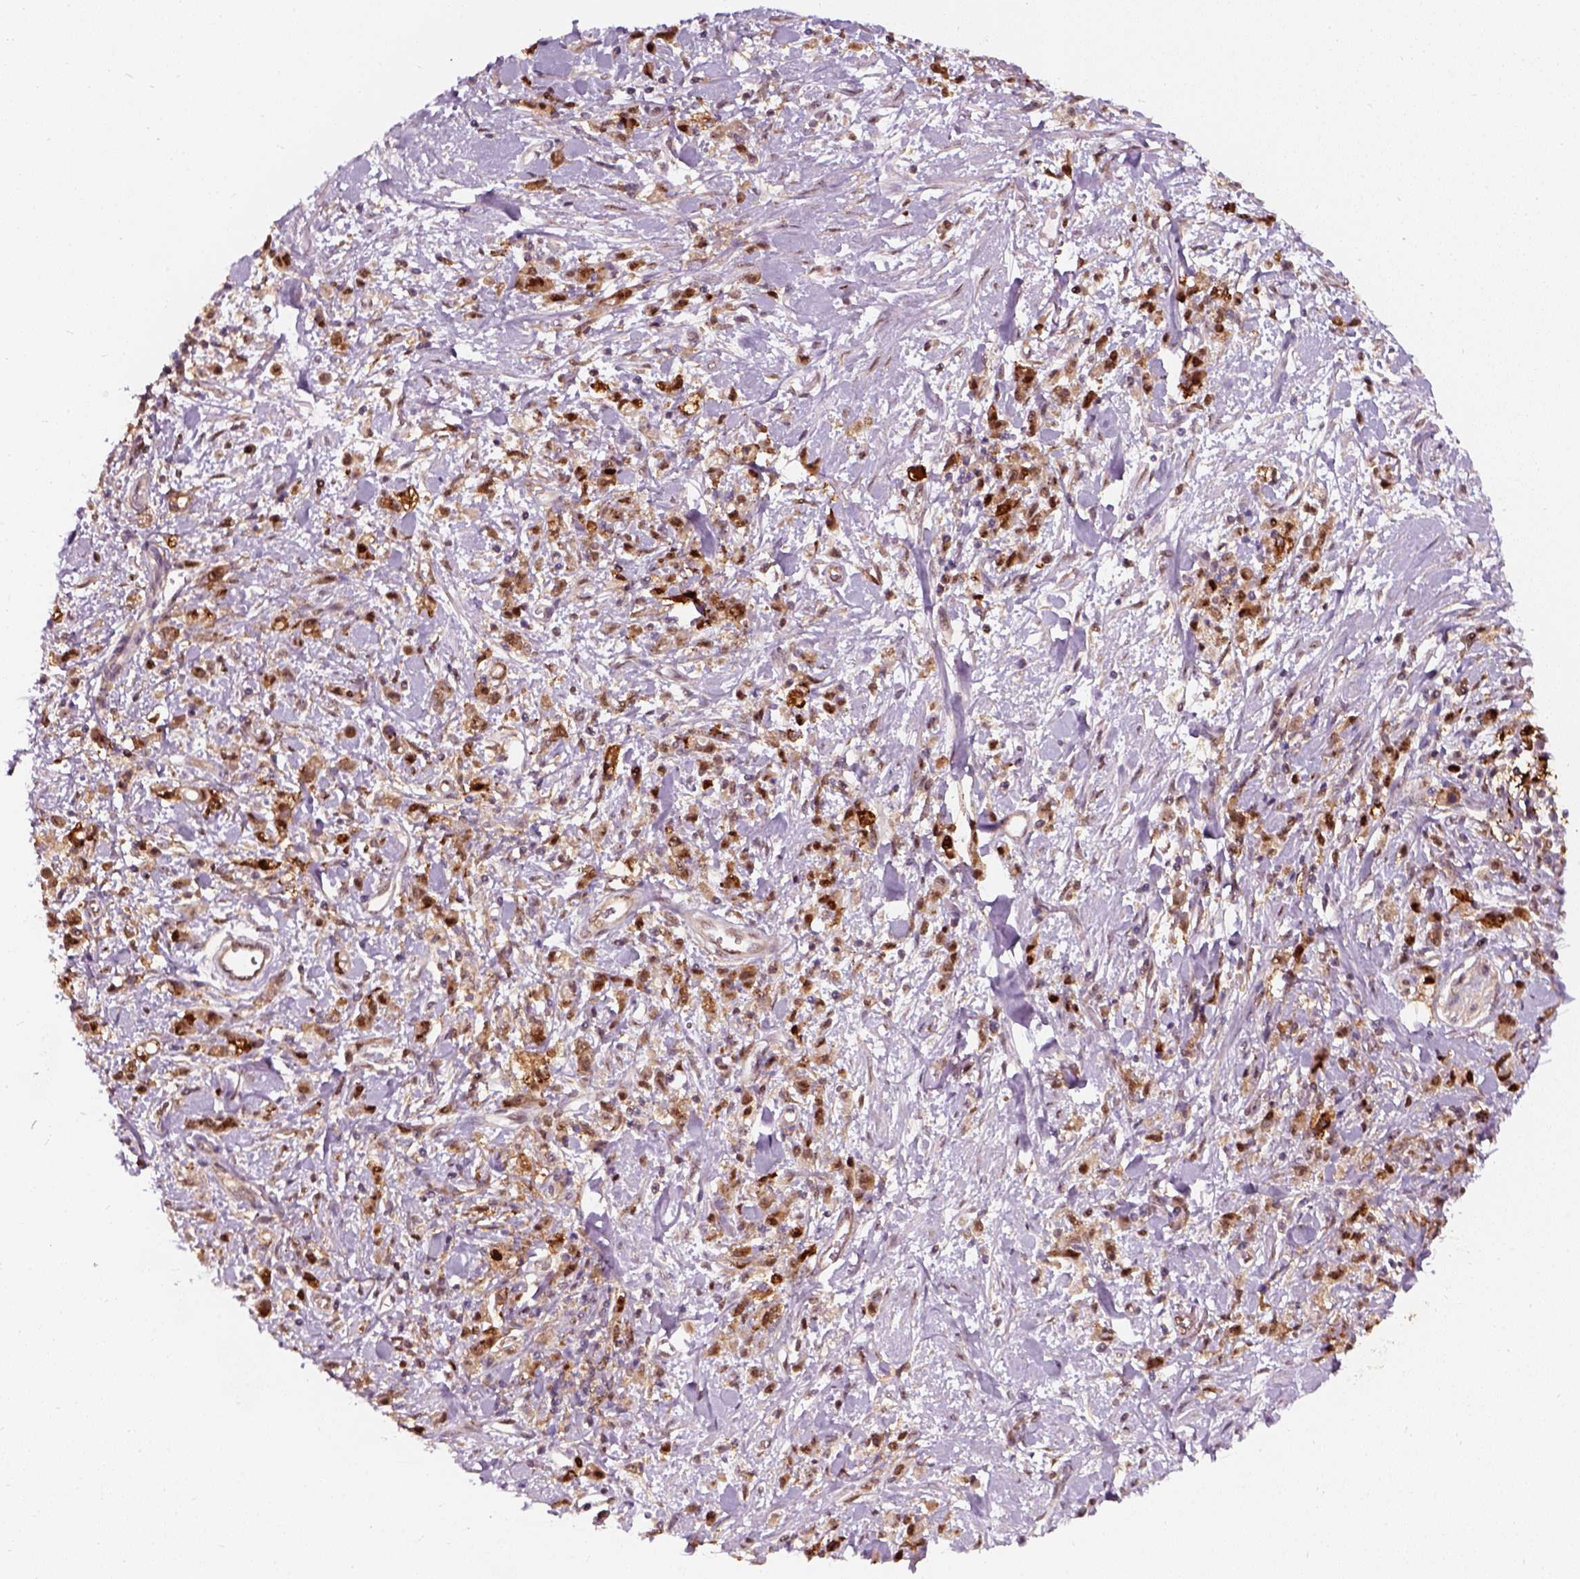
{"staining": {"intensity": "strong", "quantity": ">75%", "location": "cytoplasmic/membranous,nuclear"}, "tissue": "stomach cancer", "cell_type": "Tumor cells", "image_type": "cancer", "snomed": [{"axis": "morphology", "description": "Adenocarcinoma, NOS"}, {"axis": "topography", "description": "Stomach"}], "caption": "DAB (3,3'-diaminobenzidine) immunohistochemical staining of human stomach cancer (adenocarcinoma) shows strong cytoplasmic/membranous and nuclear protein staining in approximately >75% of tumor cells.", "gene": "SQSTM1", "patient": {"sex": "male", "age": 77}}